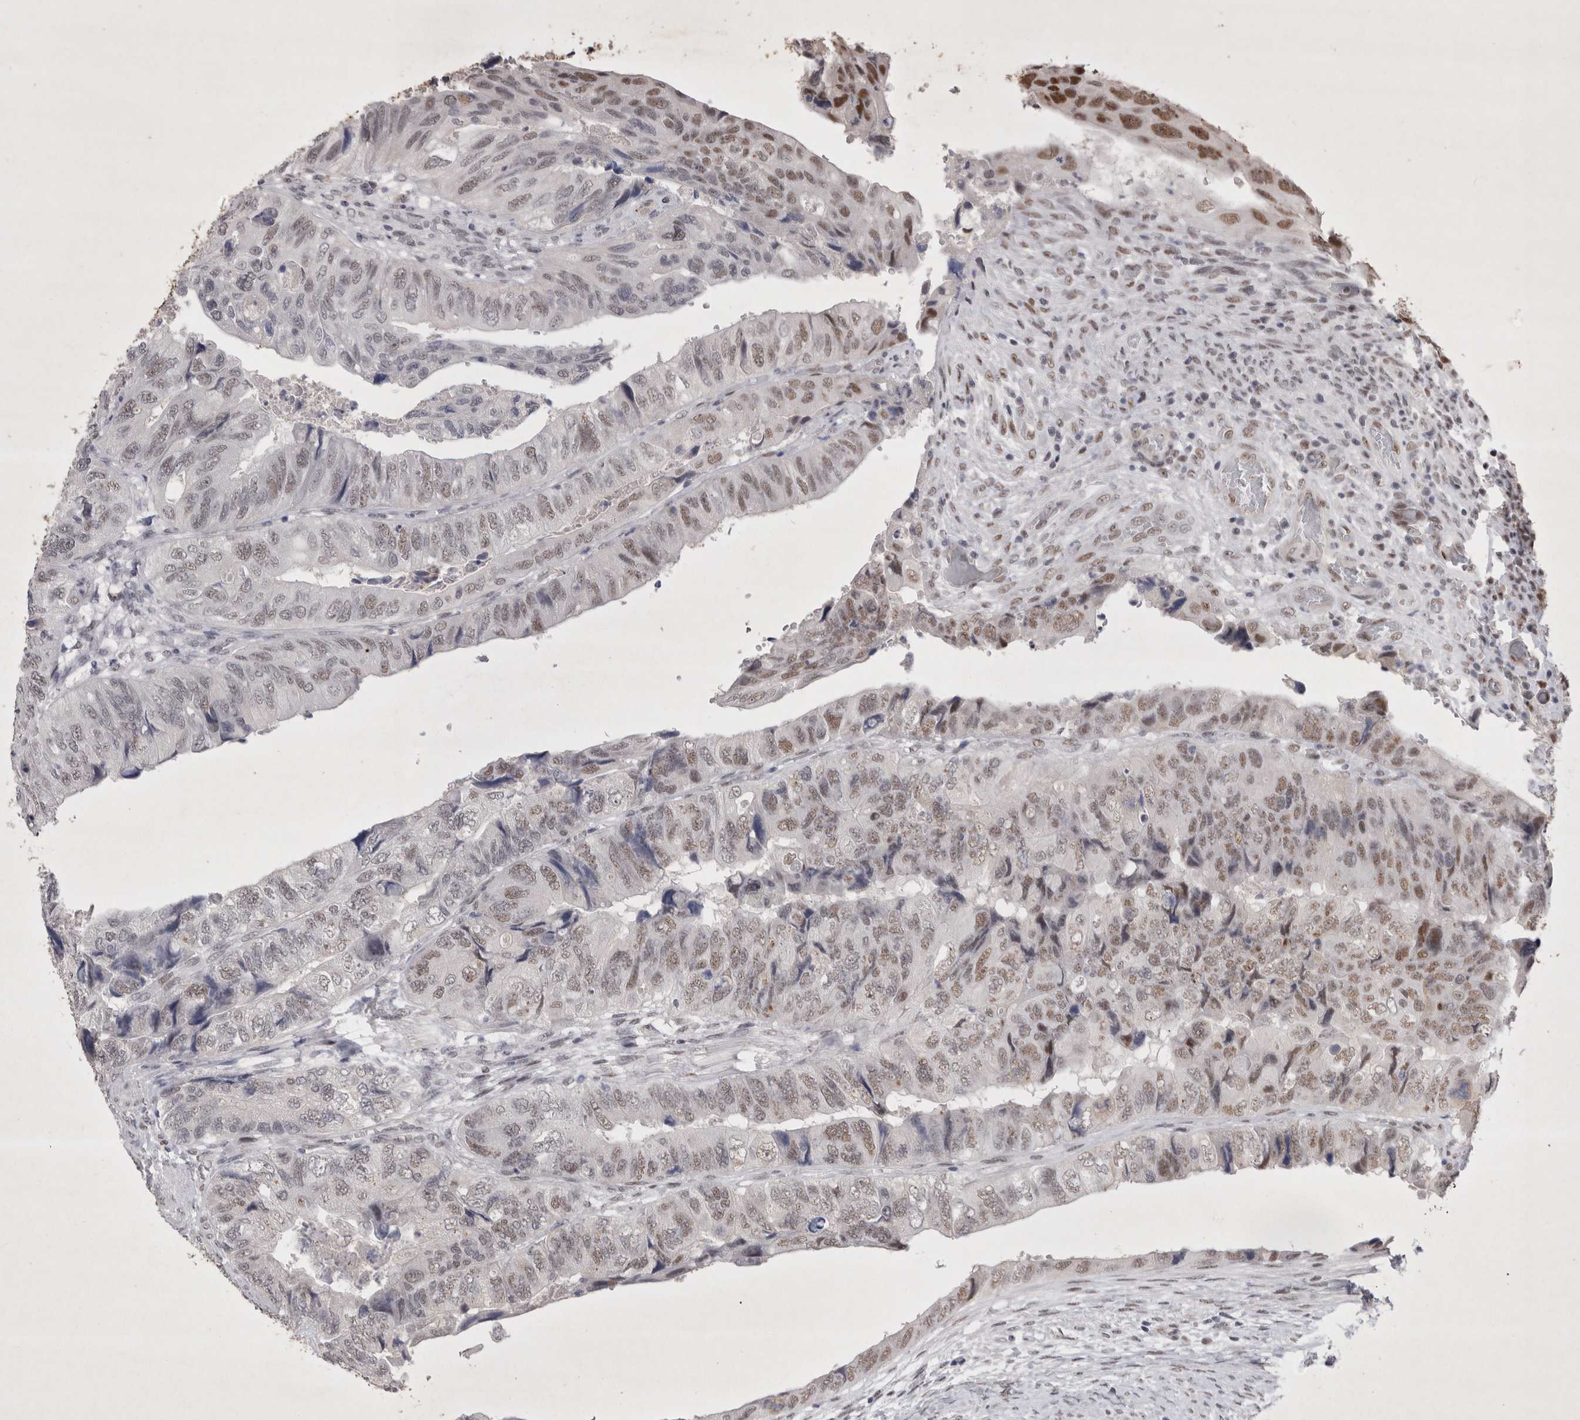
{"staining": {"intensity": "moderate", "quantity": "25%-75%", "location": "nuclear"}, "tissue": "colorectal cancer", "cell_type": "Tumor cells", "image_type": "cancer", "snomed": [{"axis": "morphology", "description": "Adenocarcinoma, NOS"}, {"axis": "topography", "description": "Rectum"}], "caption": "Protein expression analysis of human colorectal cancer (adenocarcinoma) reveals moderate nuclear staining in approximately 25%-75% of tumor cells.", "gene": "RBM6", "patient": {"sex": "male", "age": 63}}